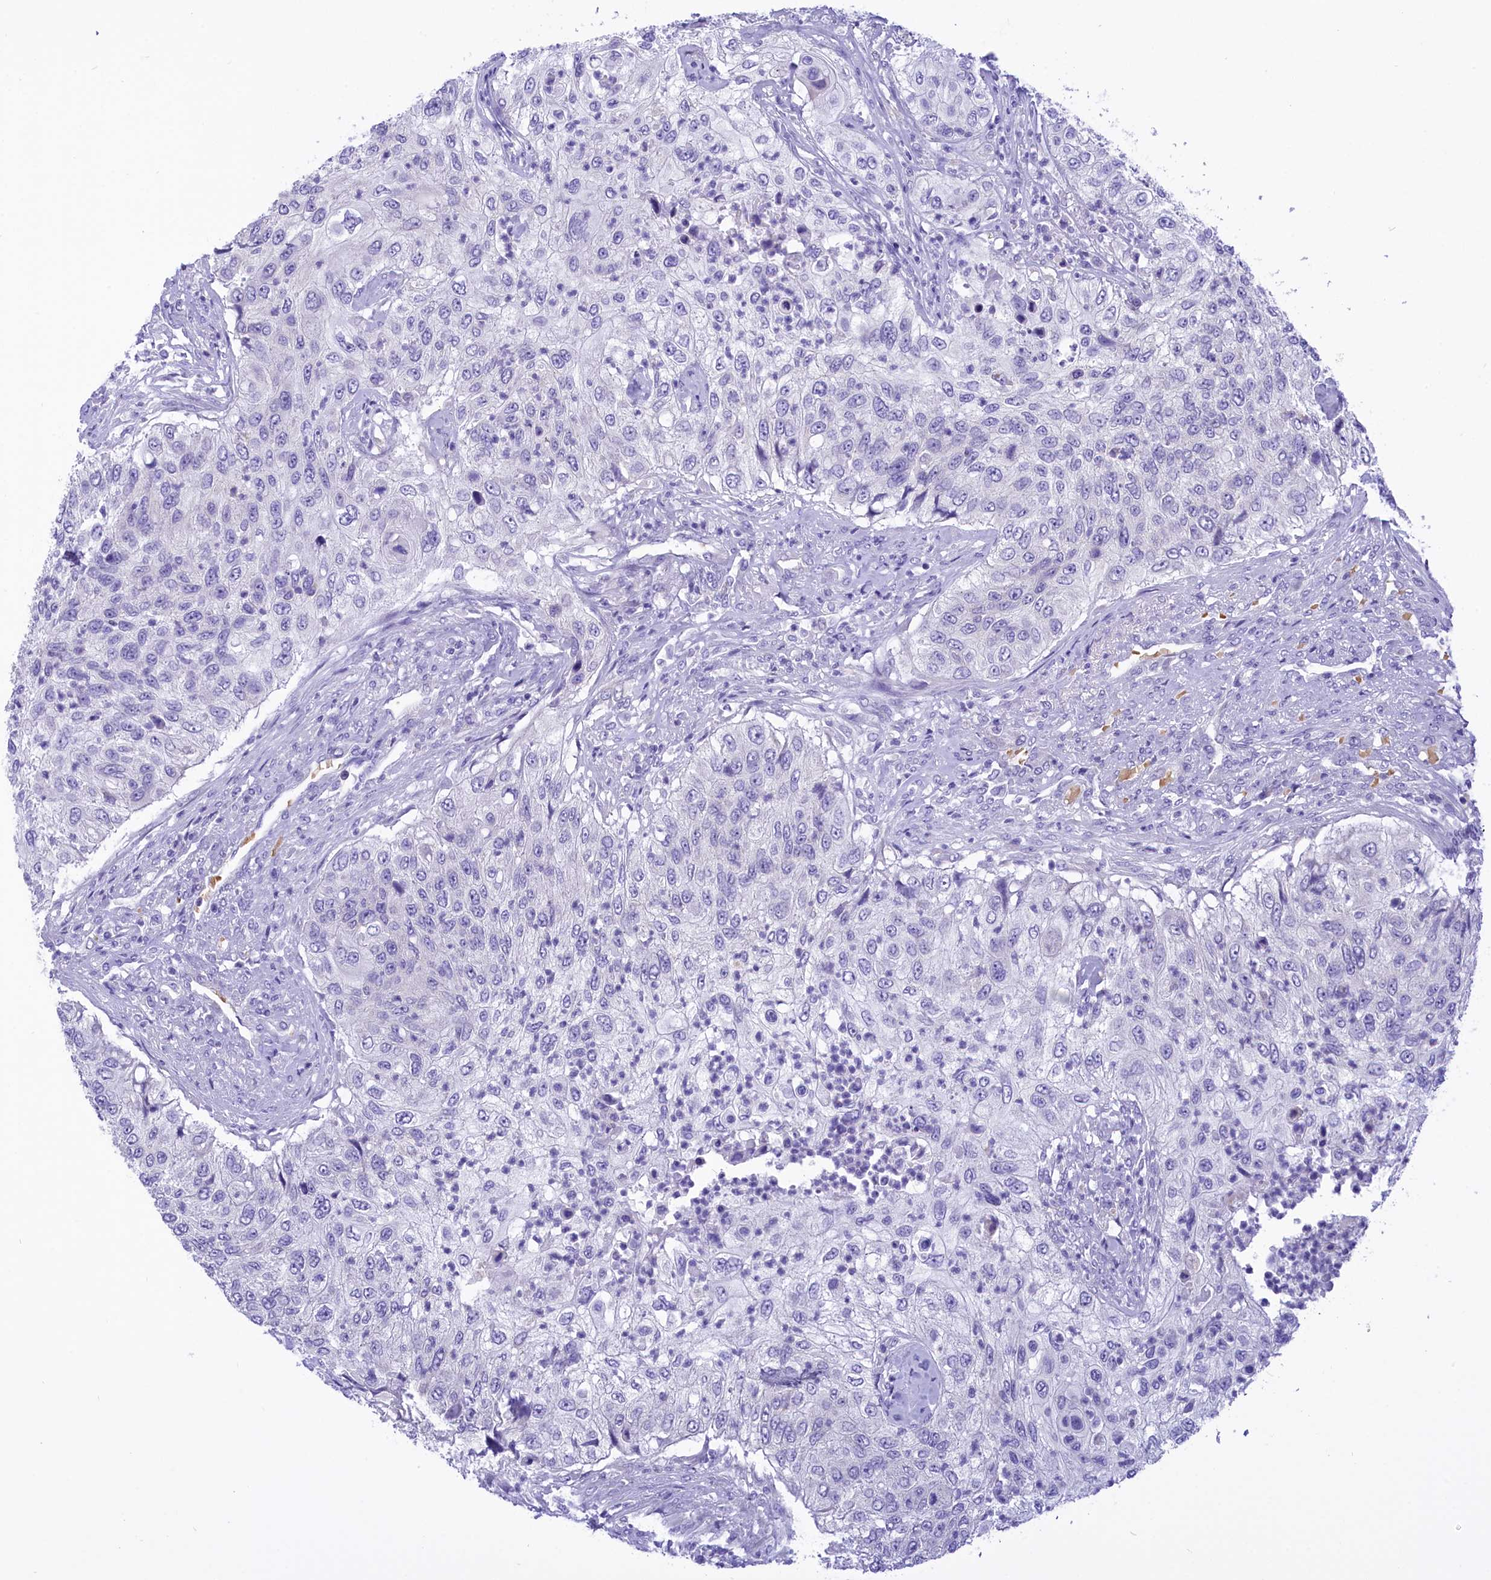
{"staining": {"intensity": "negative", "quantity": "none", "location": "none"}, "tissue": "urothelial cancer", "cell_type": "Tumor cells", "image_type": "cancer", "snomed": [{"axis": "morphology", "description": "Urothelial carcinoma, High grade"}, {"axis": "topography", "description": "Urinary bladder"}], "caption": "Immunohistochemical staining of urothelial carcinoma (high-grade) shows no significant expression in tumor cells.", "gene": "DCAF16", "patient": {"sex": "female", "age": 60}}